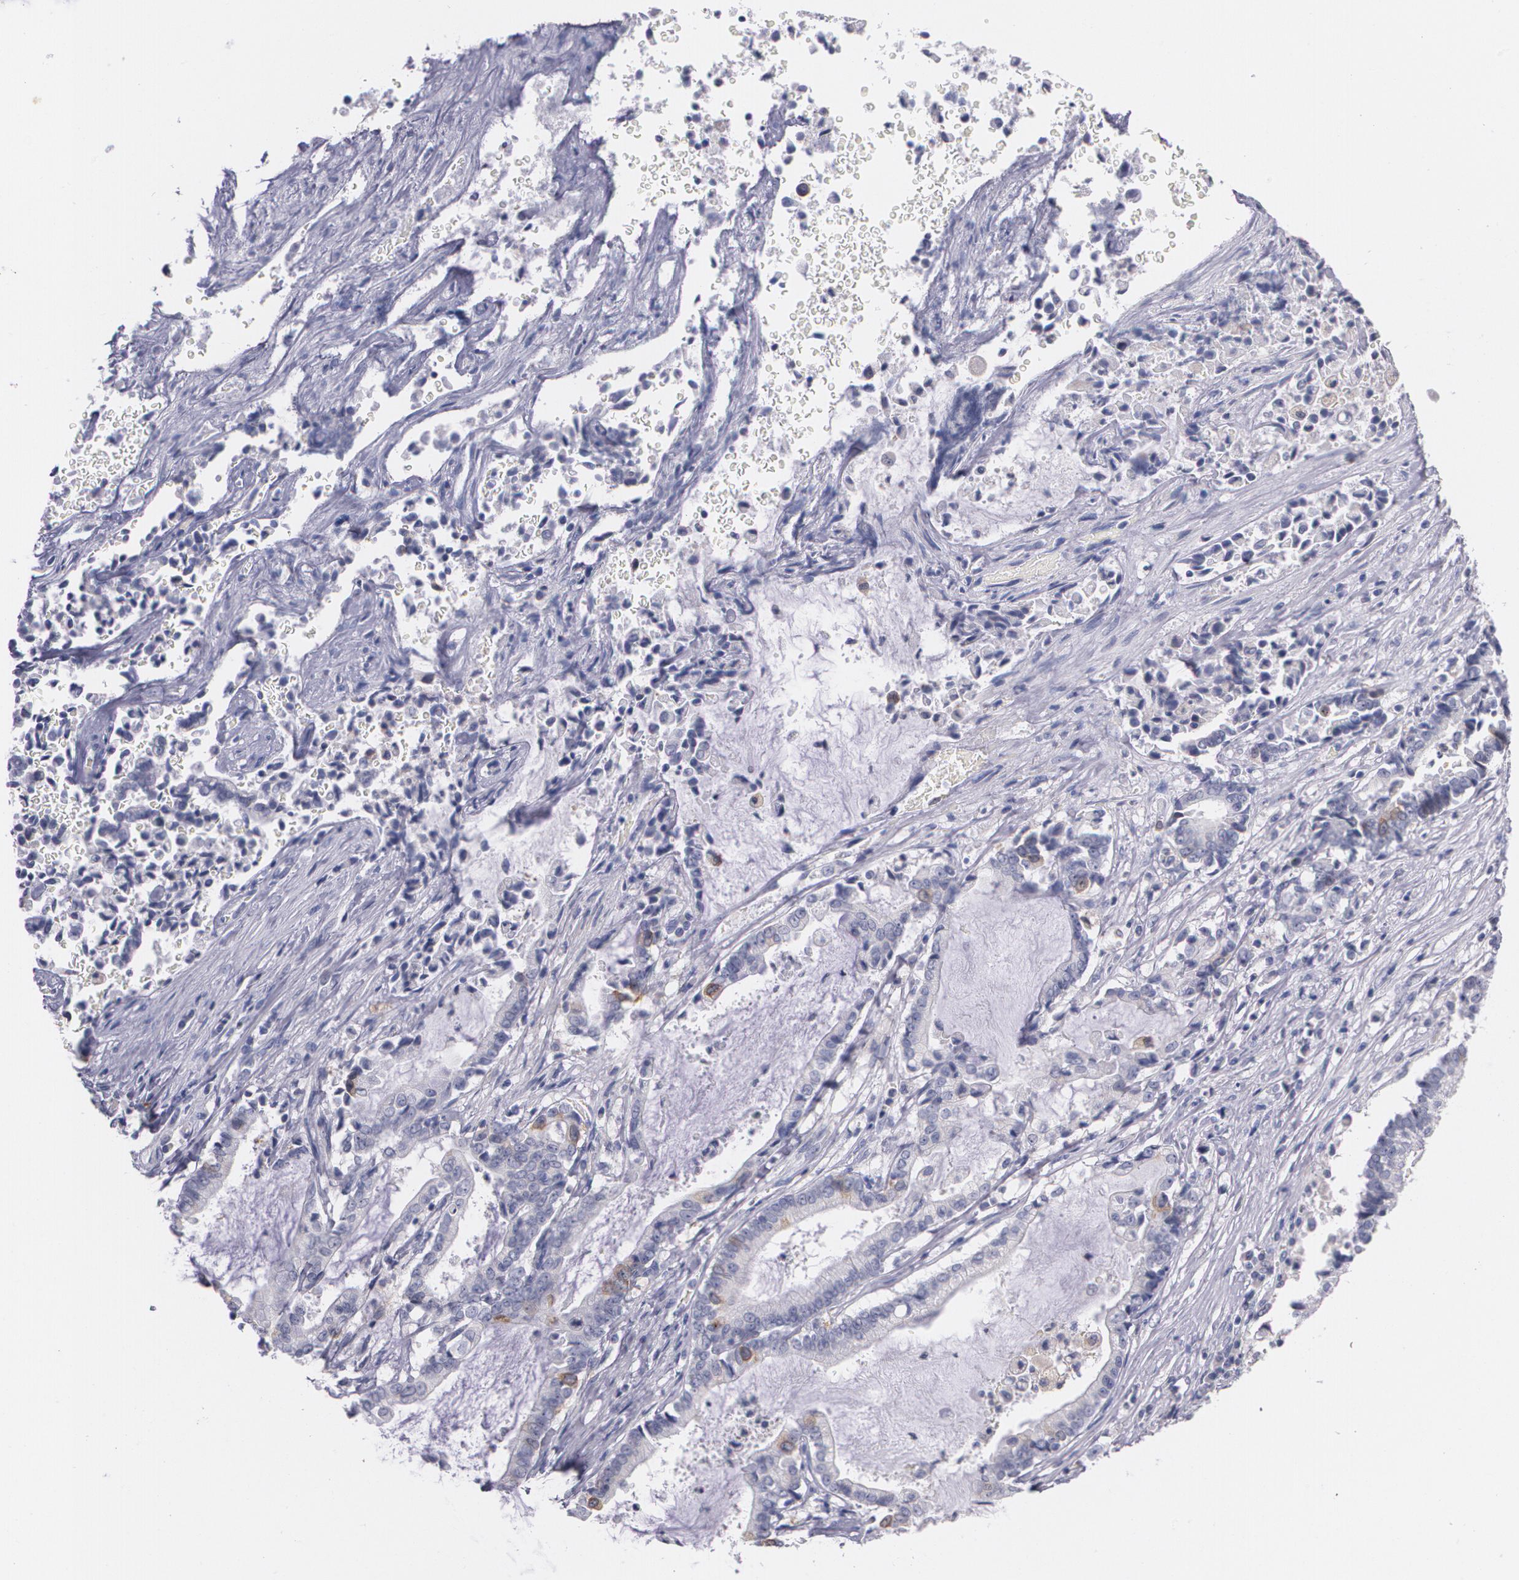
{"staining": {"intensity": "moderate", "quantity": "<25%", "location": "cytoplasmic/membranous"}, "tissue": "liver cancer", "cell_type": "Tumor cells", "image_type": "cancer", "snomed": [{"axis": "morphology", "description": "Cholangiocarcinoma"}, {"axis": "topography", "description": "Liver"}], "caption": "Immunohistochemistry staining of cholangiocarcinoma (liver), which demonstrates low levels of moderate cytoplasmic/membranous positivity in approximately <25% of tumor cells indicating moderate cytoplasmic/membranous protein positivity. The staining was performed using DAB (brown) for protein detection and nuclei were counterstained in hematoxylin (blue).", "gene": "HMMR", "patient": {"sex": "male", "age": 57}}